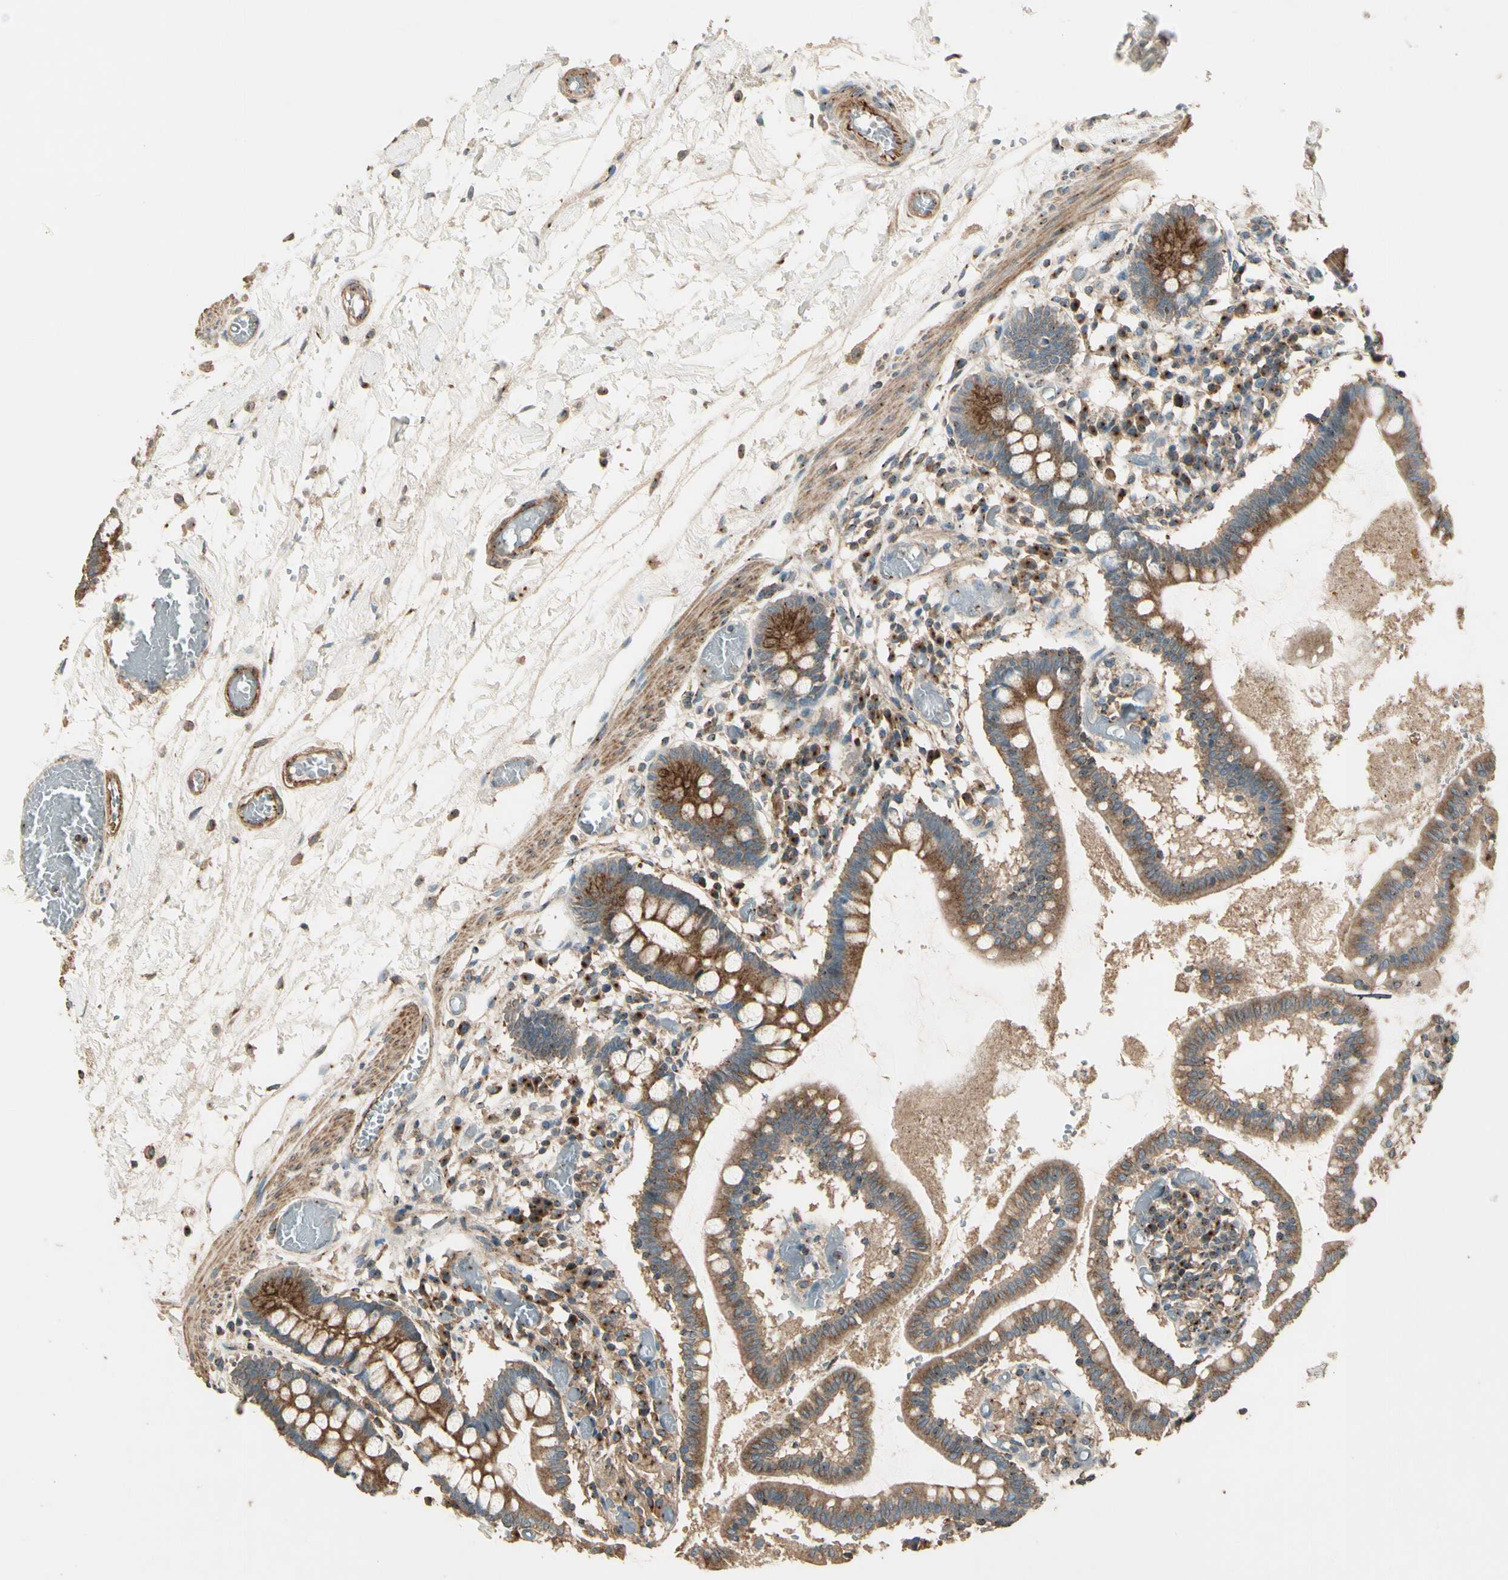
{"staining": {"intensity": "moderate", "quantity": ">75%", "location": "cytoplasmic/membranous"}, "tissue": "small intestine", "cell_type": "Glandular cells", "image_type": "normal", "snomed": [{"axis": "morphology", "description": "Normal tissue, NOS"}, {"axis": "topography", "description": "Small intestine"}], "caption": "DAB immunohistochemical staining of normal human small intestine displays moderate cytoplasmic/membranous protein expression in about >75% of glandular cells.", "gene": "AKAP9", "patient": {"sex": "female", "age": 61}}